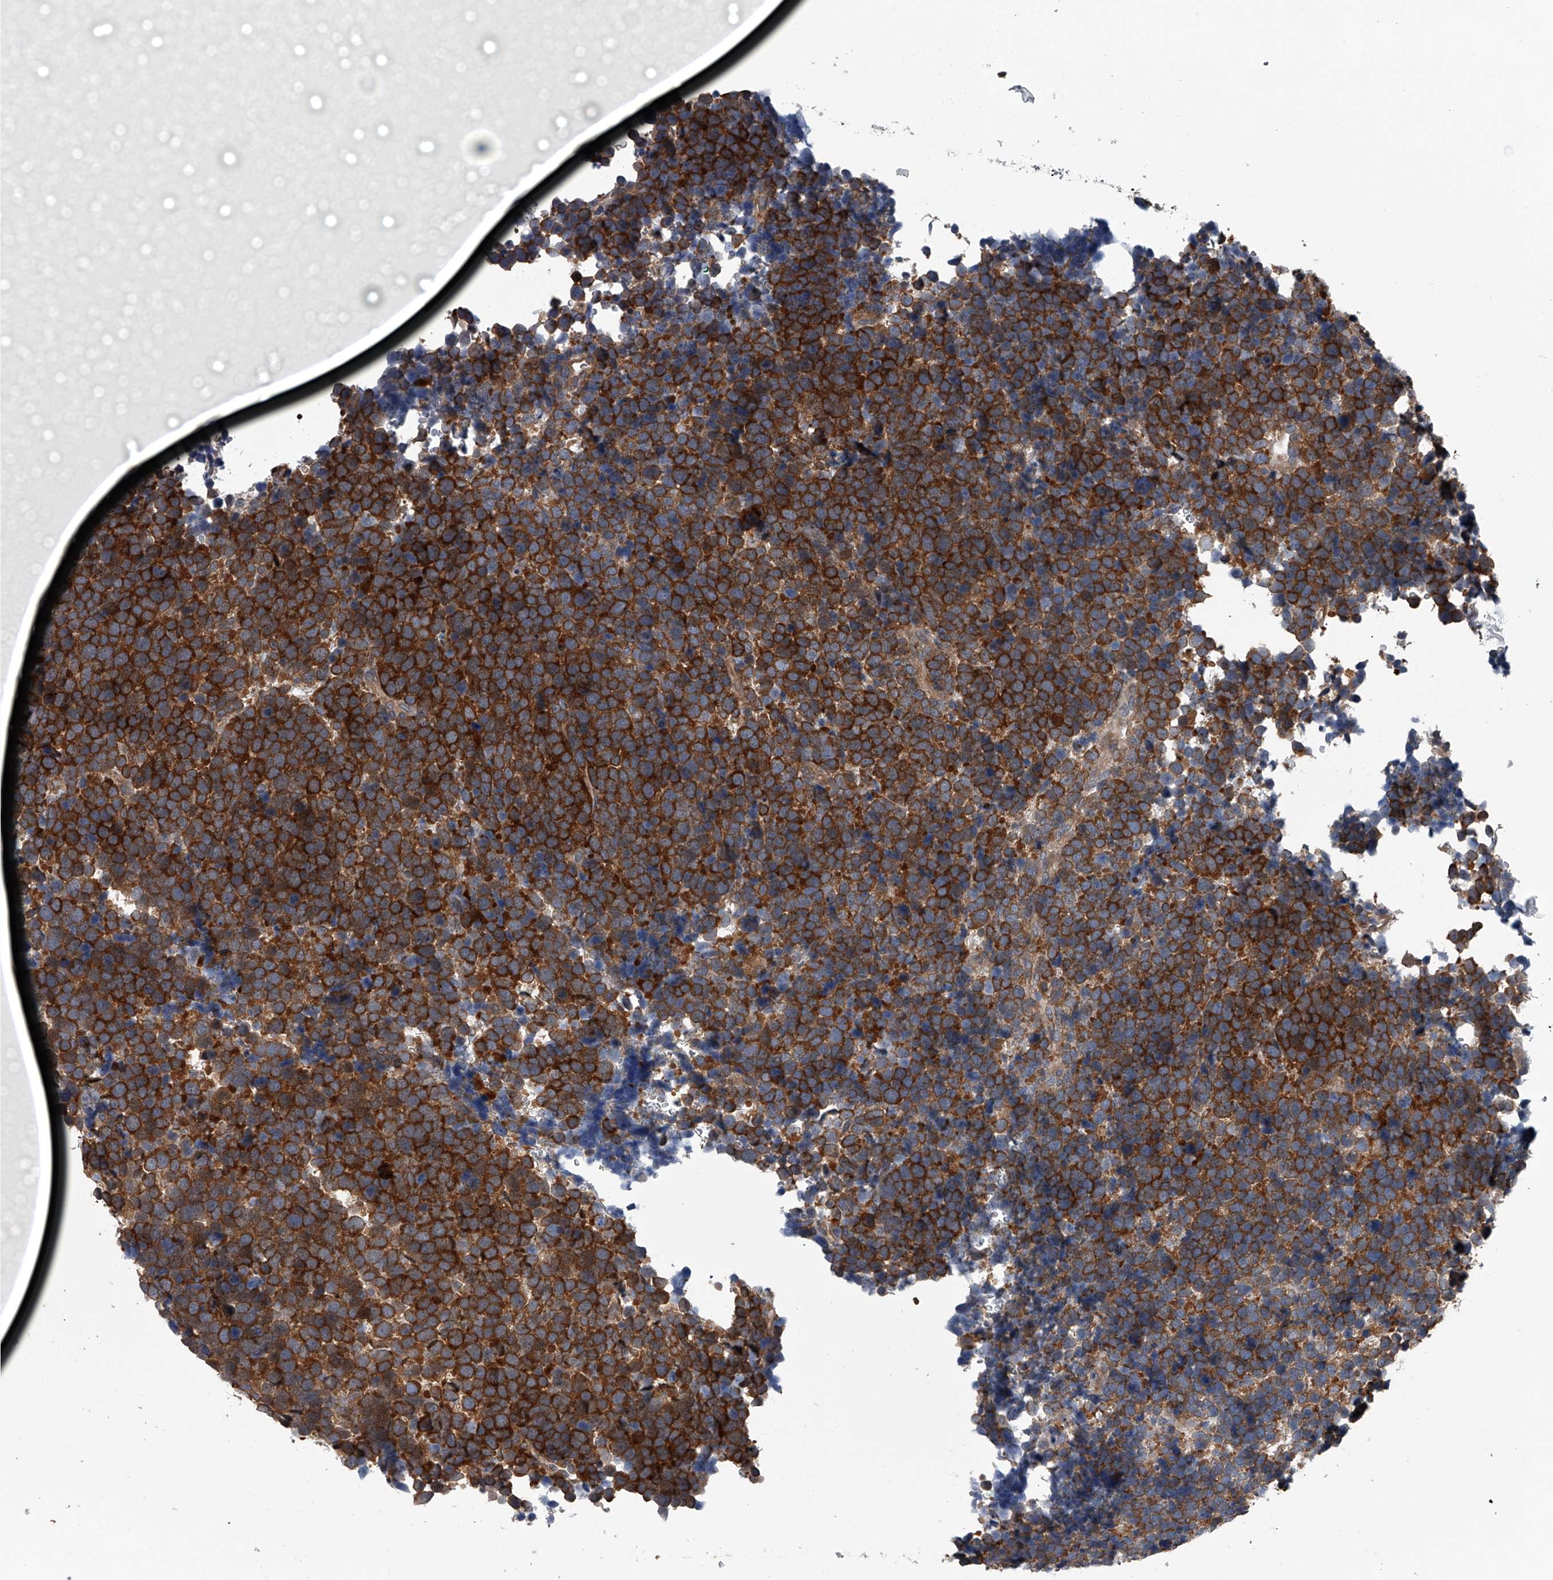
{"staining": {"intensity": "strong", "quantity": ">75%", "location": "cytoplasmic/membranous"}, "tissue": "urothelial cancer", "cell_type": "Tumor cells", "image_type": "cancer", "snomed": [{"axis": "morphology", "description": "Urothelial carcinoma, High grade"}, {"axis": "topography", "description": "Urinary bladder"}], "caption": "About >75% of tumor cells in human high-grade urothelial carcinoma reveal strong cytoplasmic/membranous protein positivity as visualized by brown immunohistochemical staining.", "gene": "PPP2R5D", "patient": {"sex": "female", "age": 82}}